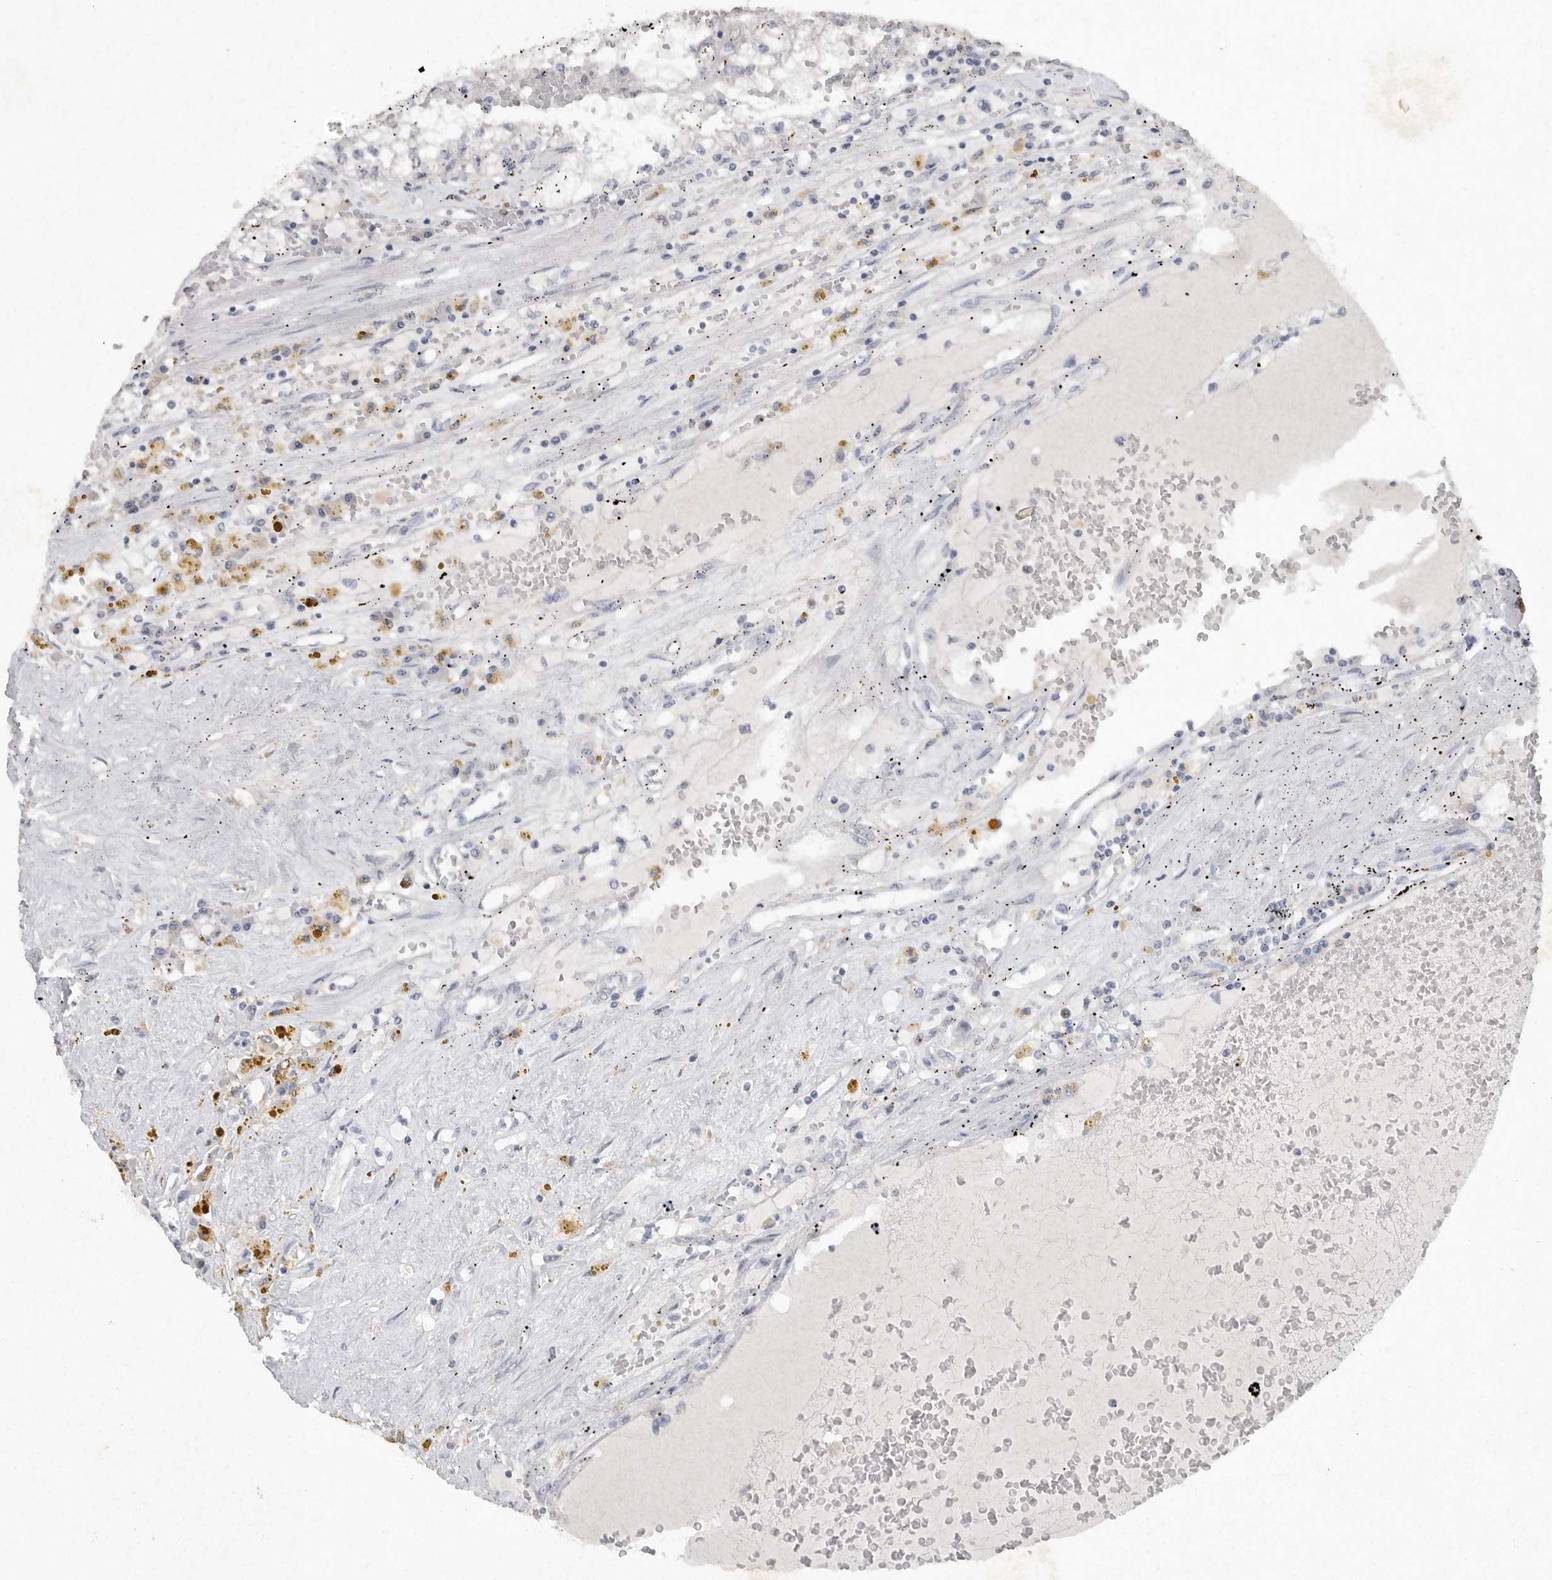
{"staining": {"intensity": "negative", "quantity": "none", "location": "none"}, "tissue": "renal cancer", "cell_type": "Tumor cells", "image_type": "cancer", "snomed": [{"axis": "morphology", "description": "Adenocarcinoma, NOS"}, {"axis": "topography", "description": "Kidney"}], "caption": "Renal adenocarcinoma stained for a protein using immunohistochemistry shows no expression tumor cells.", "gene": "REG4", "patient": {"sex": "male", "age": 56}}